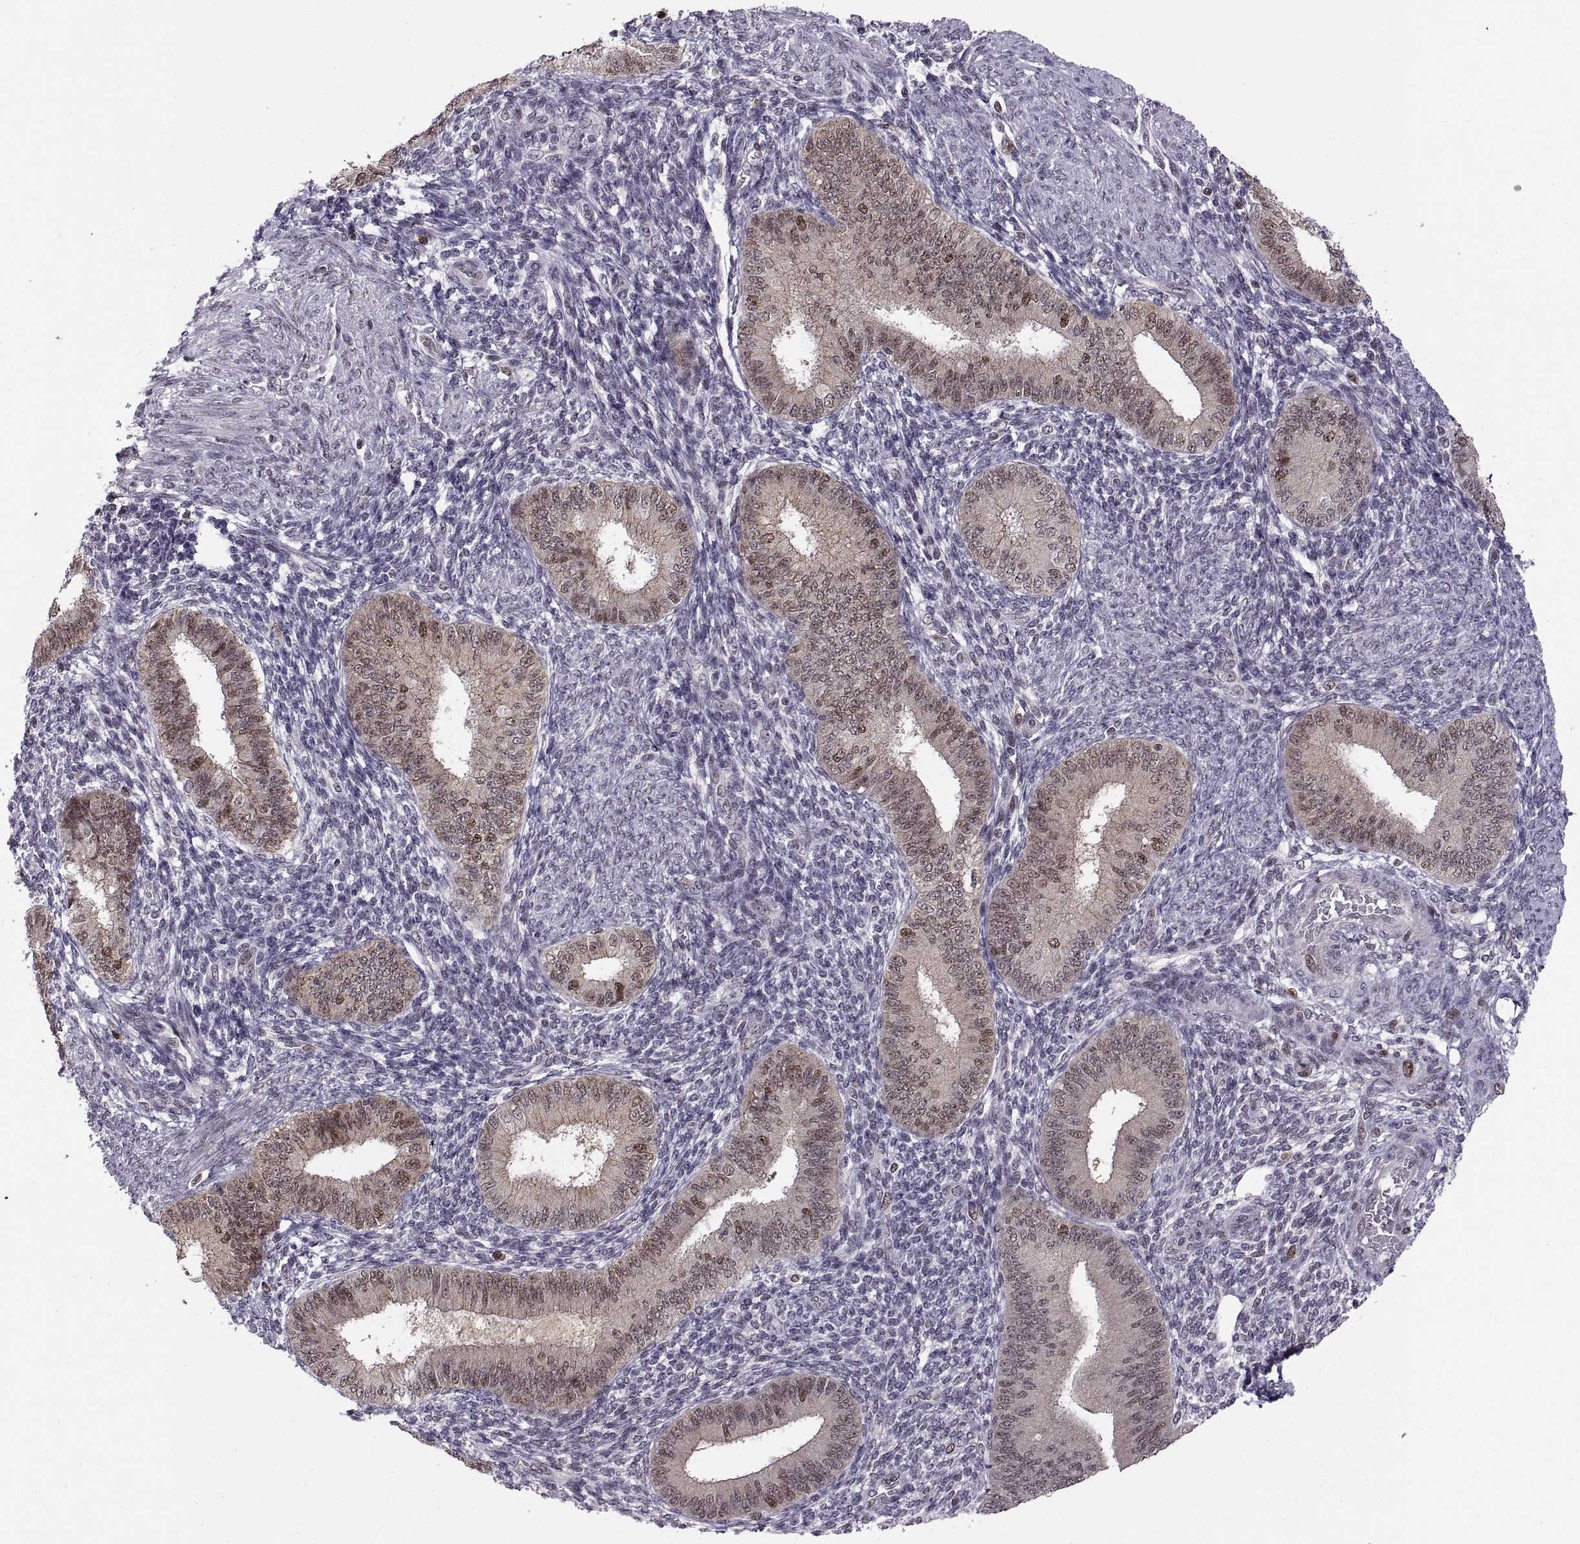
{"staining": {"intensity": "negative", "quantity": "none", "location": "none"}, "tissue": "endometrium", "cell_type": "Cells in endometrial stroma", "image_type": "normal", "snomed": [{"axis": "morphology", "description": "Normal tissue, NOS"}, {"axis": "topography", "description": "Endometrium"}], "caption": "IHC of benign endometrium shows no staining in cells in endometrial stroma. Brightfield microscopy of immunohistochemistry stained with DAB (3,3'-diaminobenzidine) (brown) and hematoxylin (blue), captured at high magnification.", "gene": "CHFR", "patient": {"sex": "female", "age": 39}}